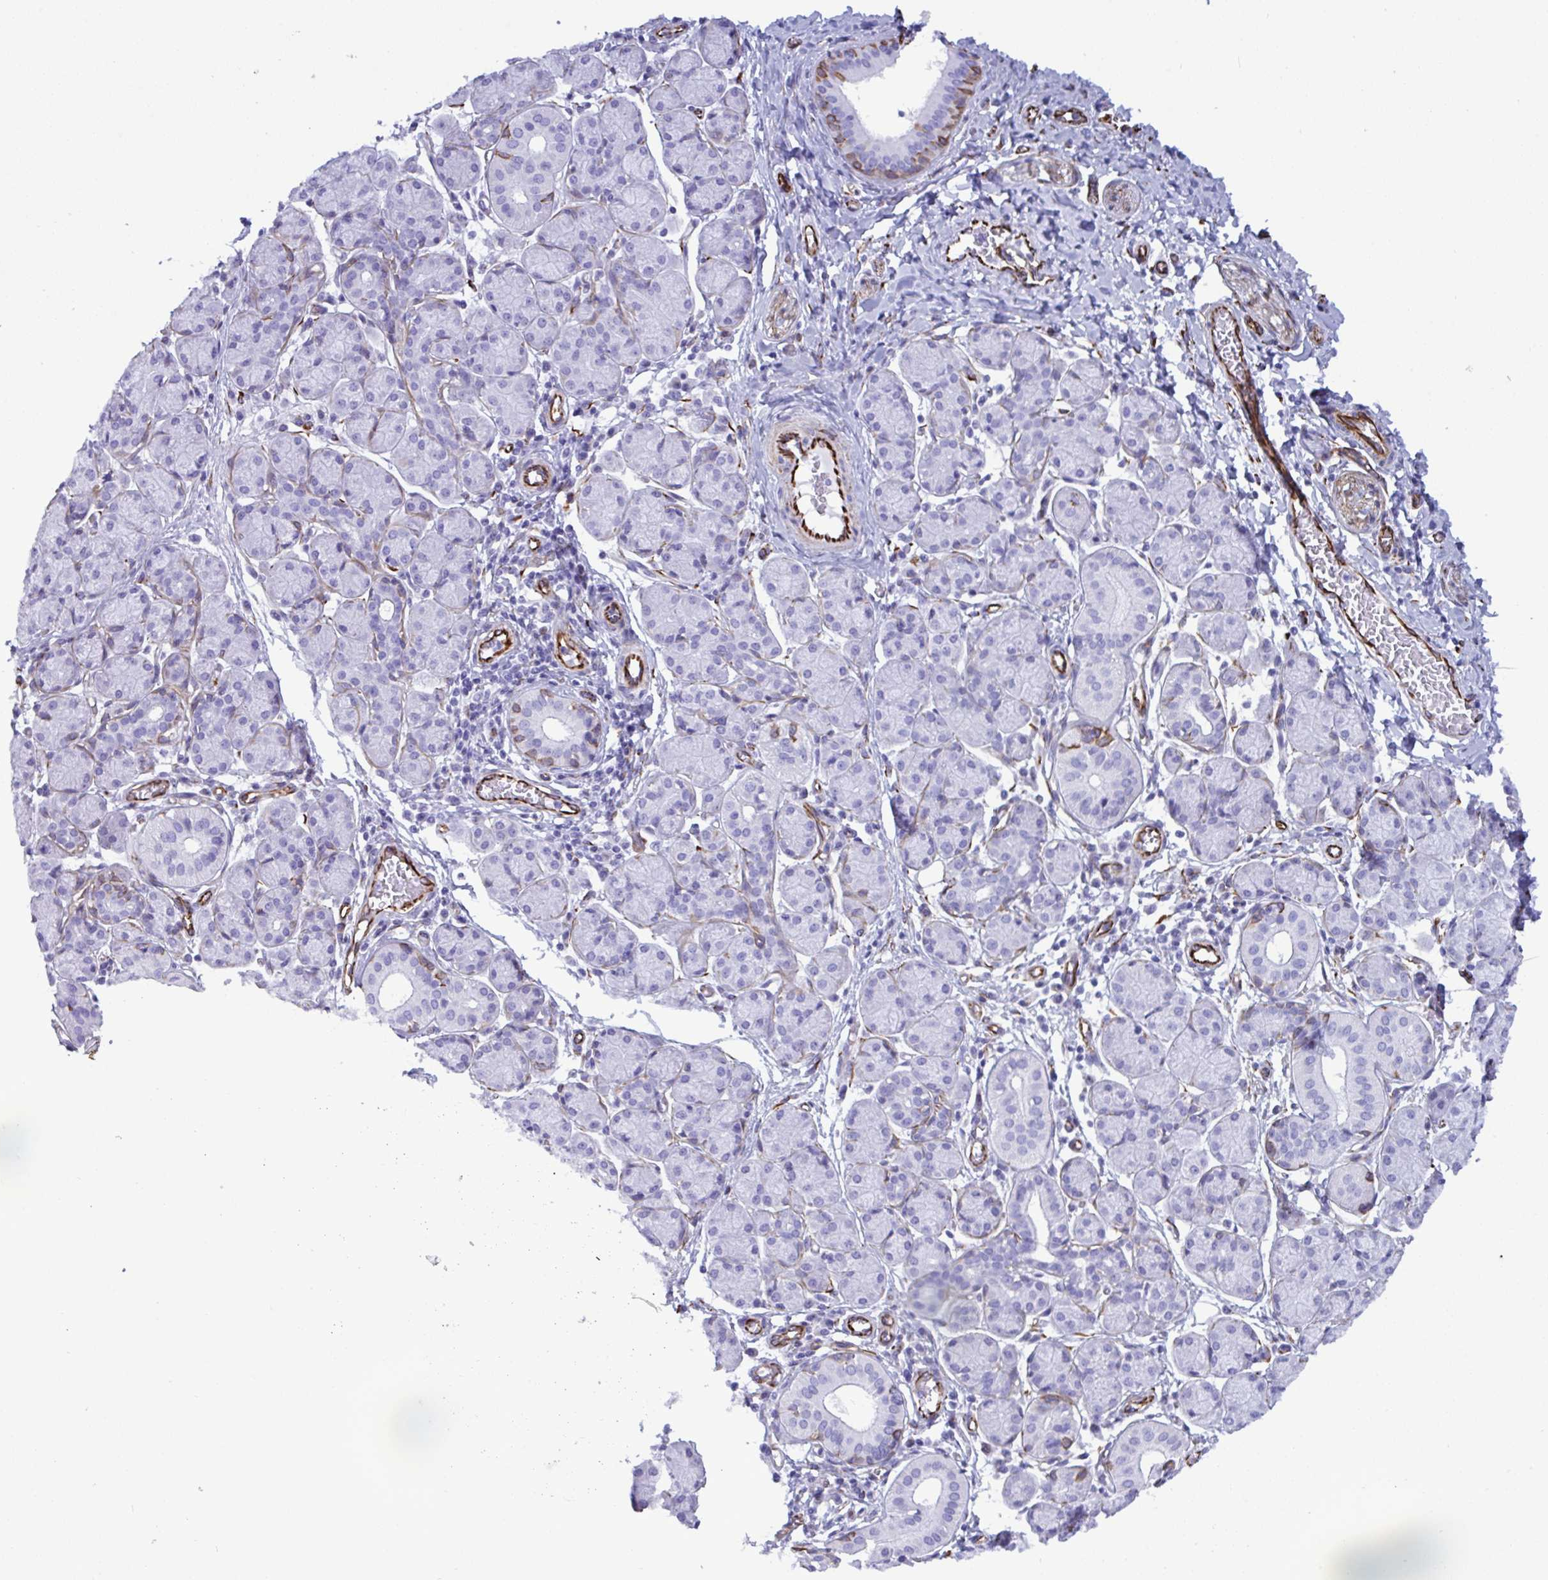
{"staining": {"intensity": "negative", "quantity": "none", "location": "none"}, "tissue": "salivary gland", "cell_type": "Glandular cells", "image_type": "normal", "snomed": [{"axis": "morphology", "description": "Normal tissue, NOS"}, {"axis": "morphology", "description": "Inflammation, NOS"}, {"axis": "topography", "description": "Lymph node"}, {"axis": "topography", "description": "Salivary gland"}], "caption": "Immunohistochemical staining of normal human salivary gland reveals no significant staining in glandular cells. The staining is performed using DAB (3,3'-diaminobenzidine) brown chromogen with nuclei counter-stained in using hematoxylin.", "gene": "SMAD5", "patient": {"sex": "male", "age": 3}}